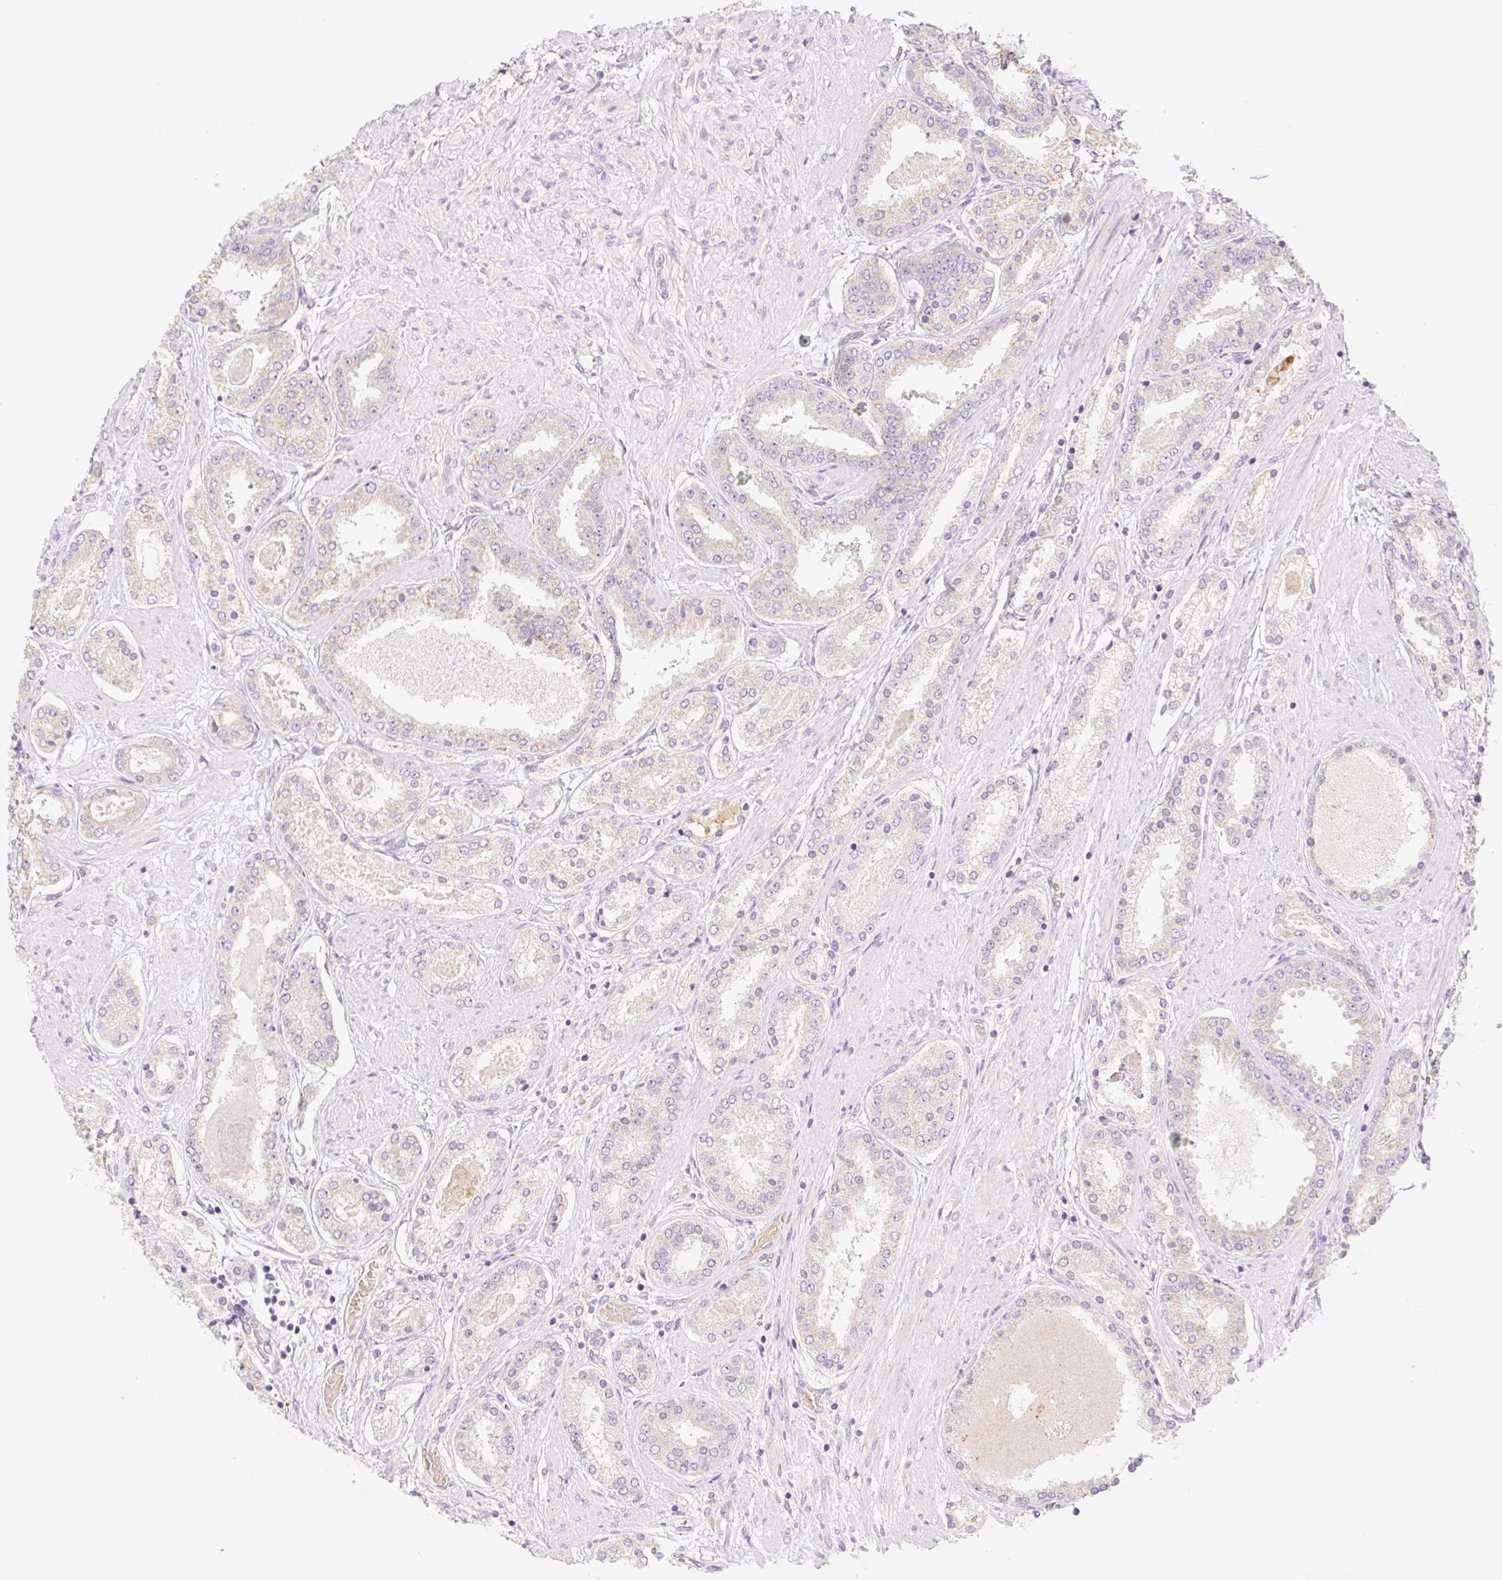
{"staining": {"intensity": "weak", "quantity": "<25%", "location": "cytoplasmic/membranous"}, "tissue": "prostate cancer", "cell_type": "Tumor cells", "image_type": "cancer", "snomed": [{"axis": "morphology", "description": "Adenocarcinoma, High grade"}, {"axis": "topography", "description": "Prostate"}], "caption": "This is an immunohistochemistry (IHC) micrograph of human adenocarcinoma (high-grade) (prostate). There is no expression in tumor cells.", "gene": "IGFL3", "patient": {"sex": "male", "age": 63}}